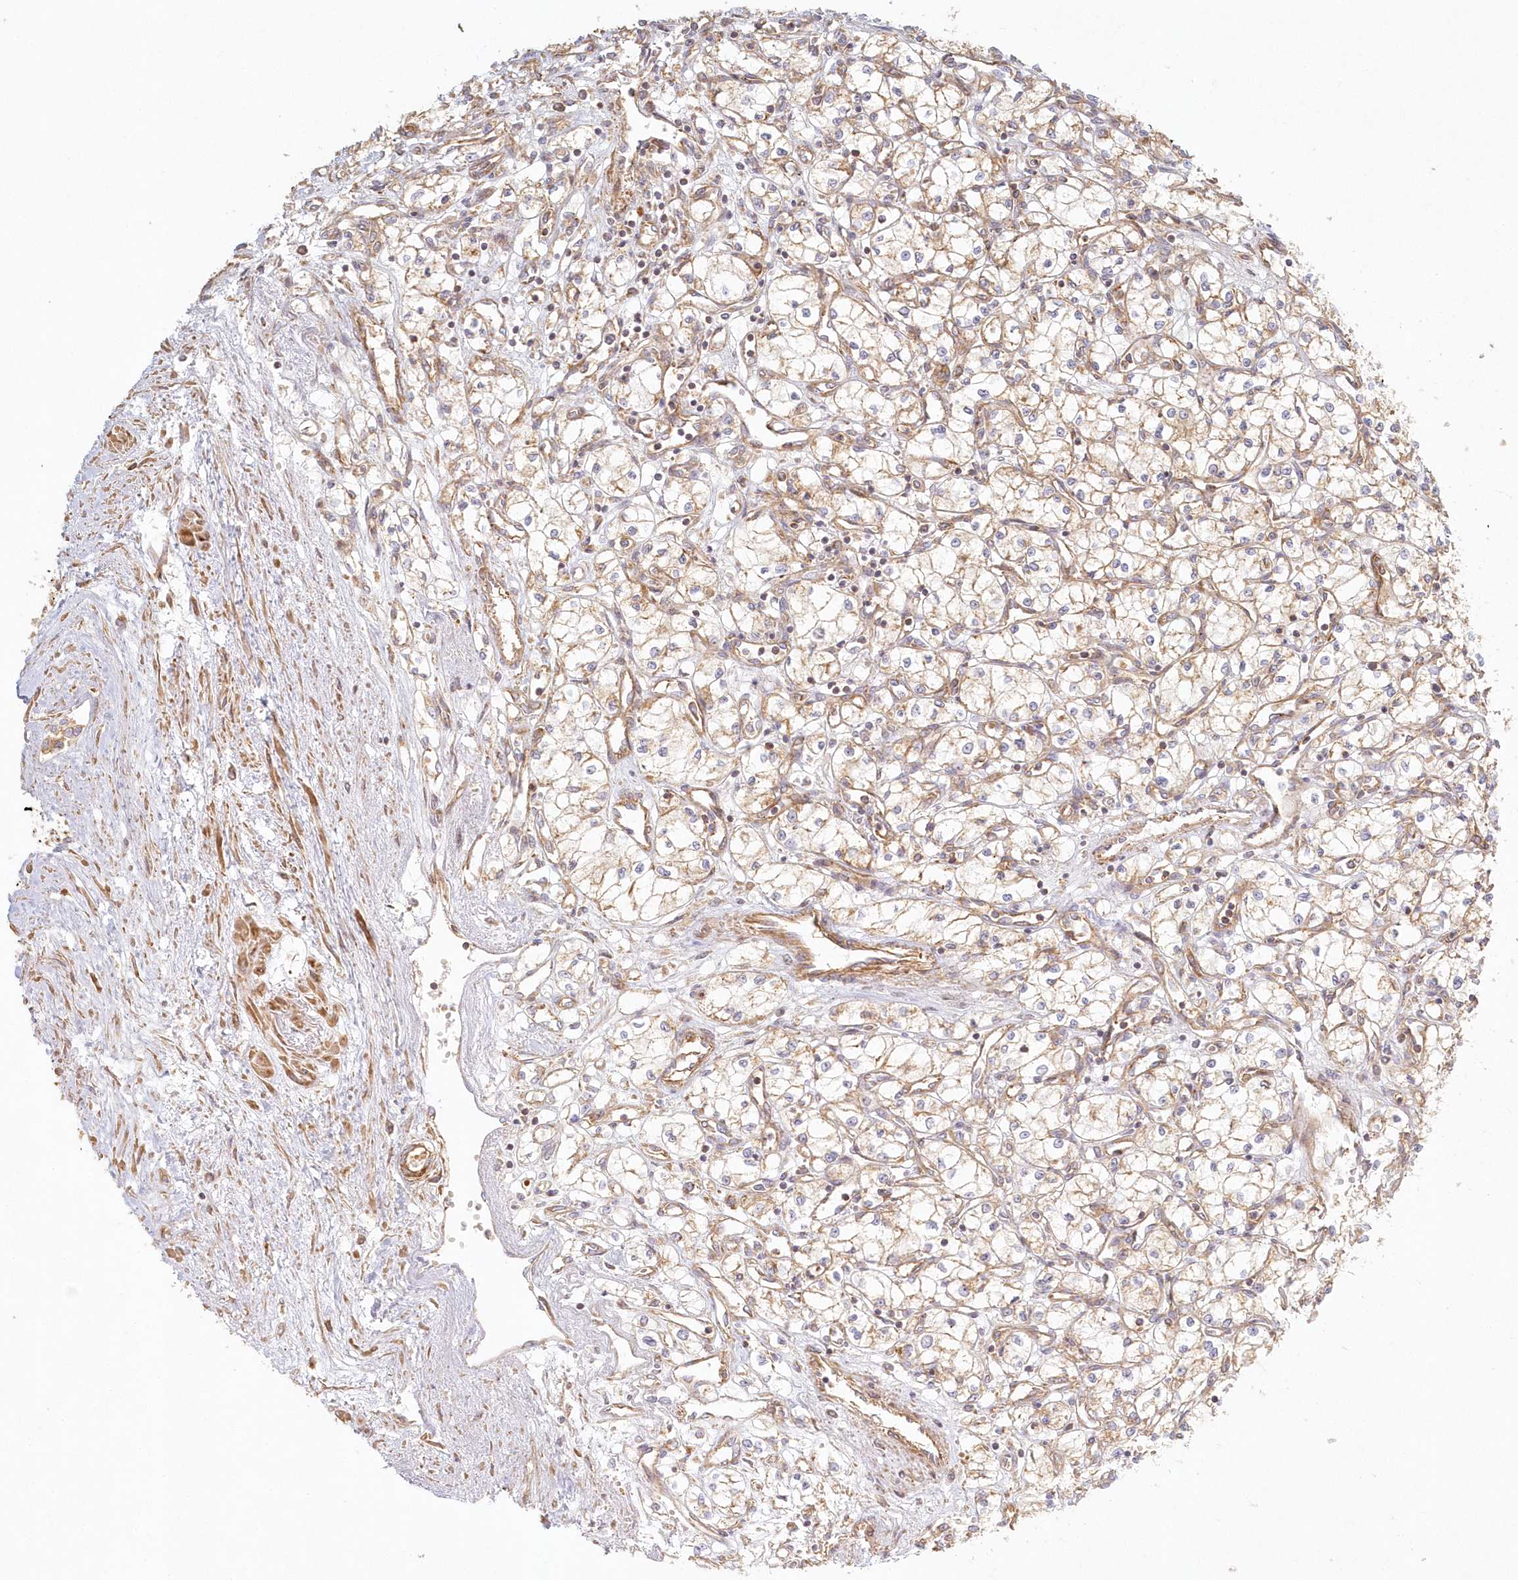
{"staining": {"intensity": "moderate", "quantity": ">75%", "location": "cytoplasmic/membranous"}, "tissue": "renal cancer", "cell_type": "Tumor cells", "image_type": "cancer", "snomed": [{"axis": "morphology", "description": "Adenocarcinoma, NOS"}, {"axis": "topography", "description": "Kidney"}], "caption": "Adenocarcinoma (renal) stained with a protein marker shows moderate staining in tumor cells.", "gene": "KIAA0232", "patient": {"sex": "male", "age": 59}}